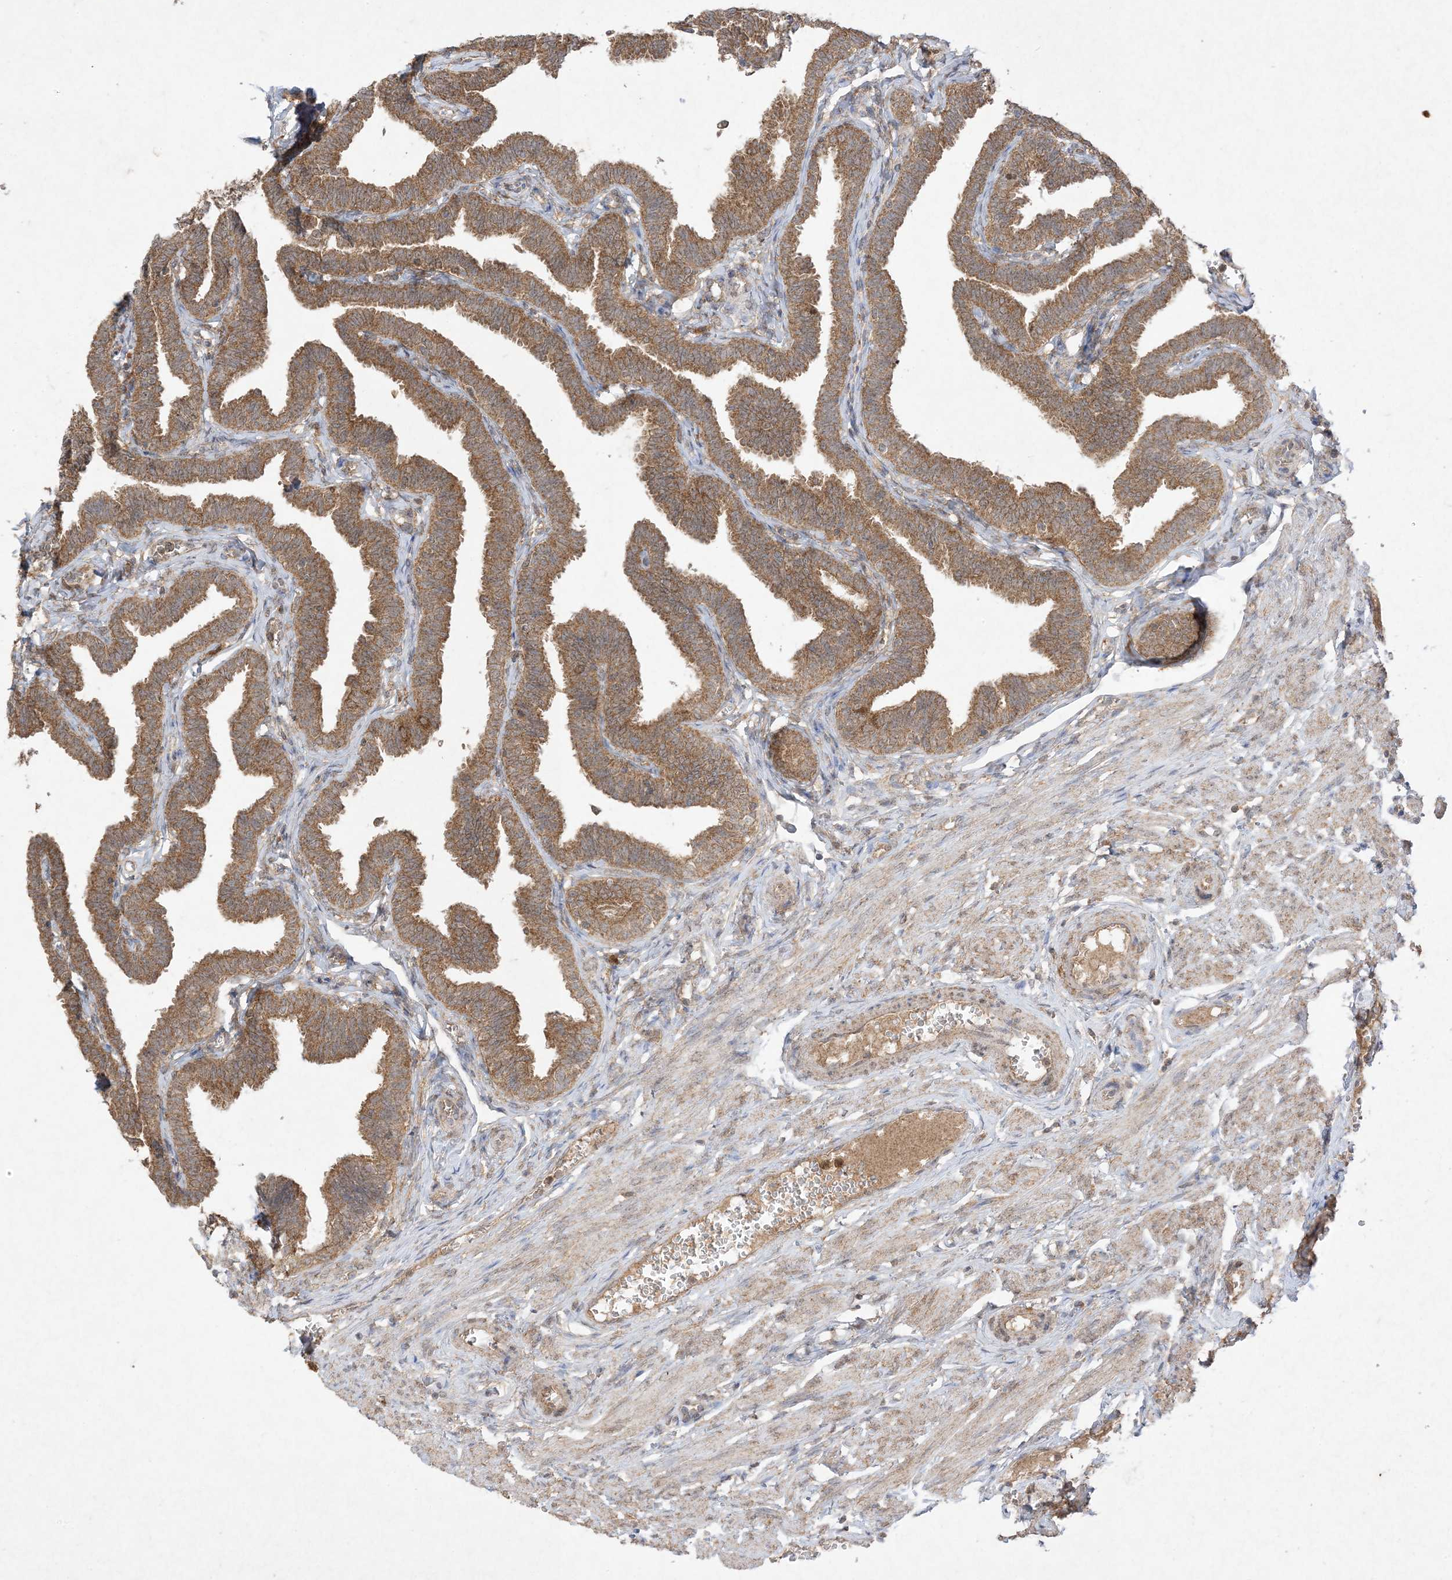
{"staining": {"intensity": "moderate", "quantity": ">75%", "location": "cytoplasmic/membranous"}, "tissue": "fallopian tube", "cell_type": "Glandular cells", "image_type": "normal", "snomed": [{"axis": "morphology", "description": "Normal tissue, NOS"}, {"axis": "topography", "description": "Fallopian tube"}, {"axis": "topography", "description": "Ovary"}], "caption": "Human fallopian tube stained with a brown dye exhibits moderate cytoplasmic/membranous positive staining in approximately >75% of glandular cells.", "gene": "UBE2C", "patient": {"sex": "female", "age": 23}}